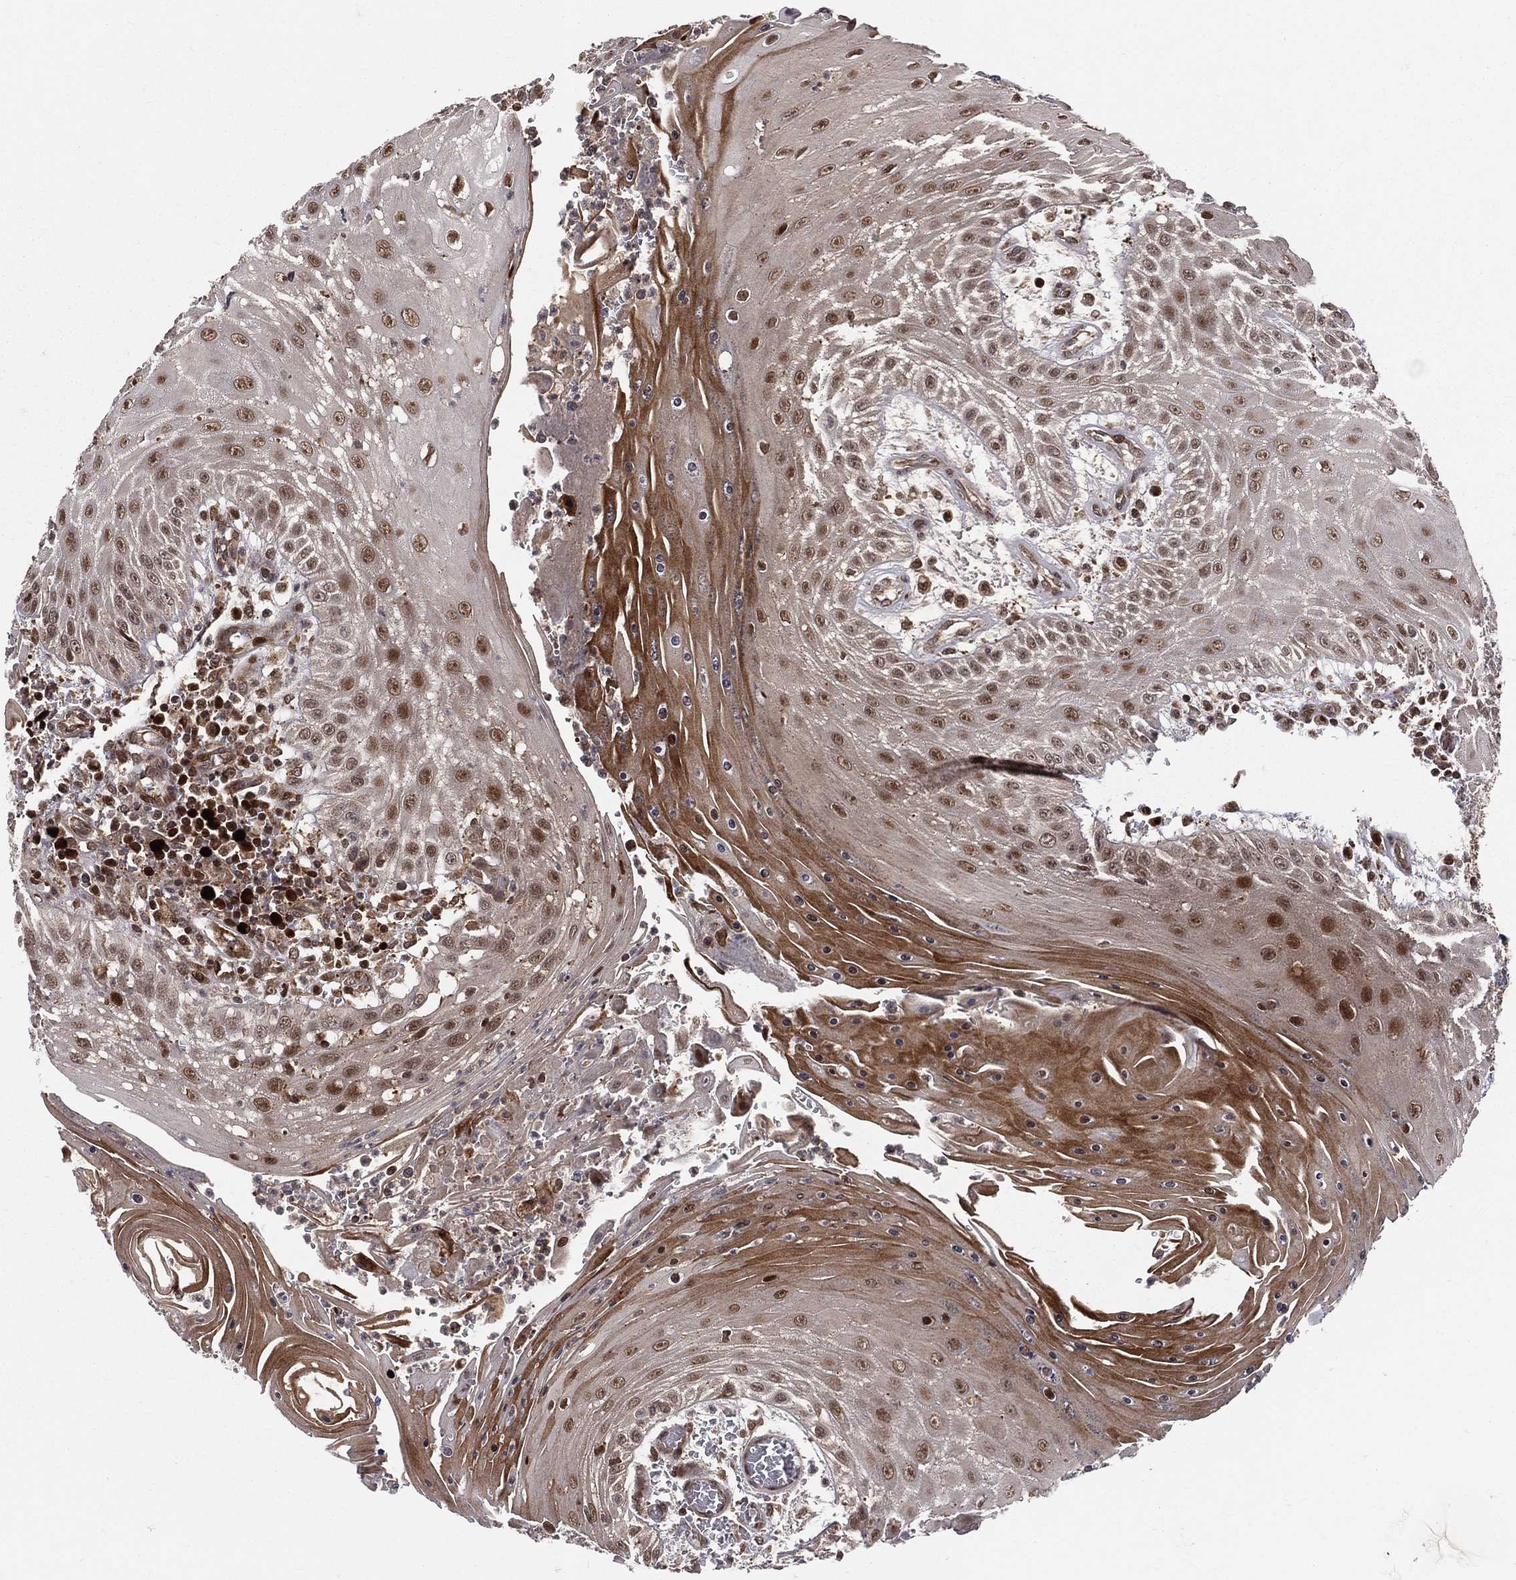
{"staining": {"intensity": "moderate", "quantity": ">75%", "location": "nuclear"}, "tissue": "head and neck cancer", "cell_type": "Tumor cells", "image_type": "cancer", "snomed": [{"axis": "morphology", "description": "Squamous cell carcinoma, NOS"}, {"axis": "topography", "description": "Oral tissue"}, {"axis": "topography", "description": "Head-Neck"}], "caption": "Head and neck cancer tissue reveals moderate nuclear staining in about >75% of tumor cells, visualized by immunohistochemistry.", "gene": "MDM2", "patient": {"sex": "male", "age": 58}}